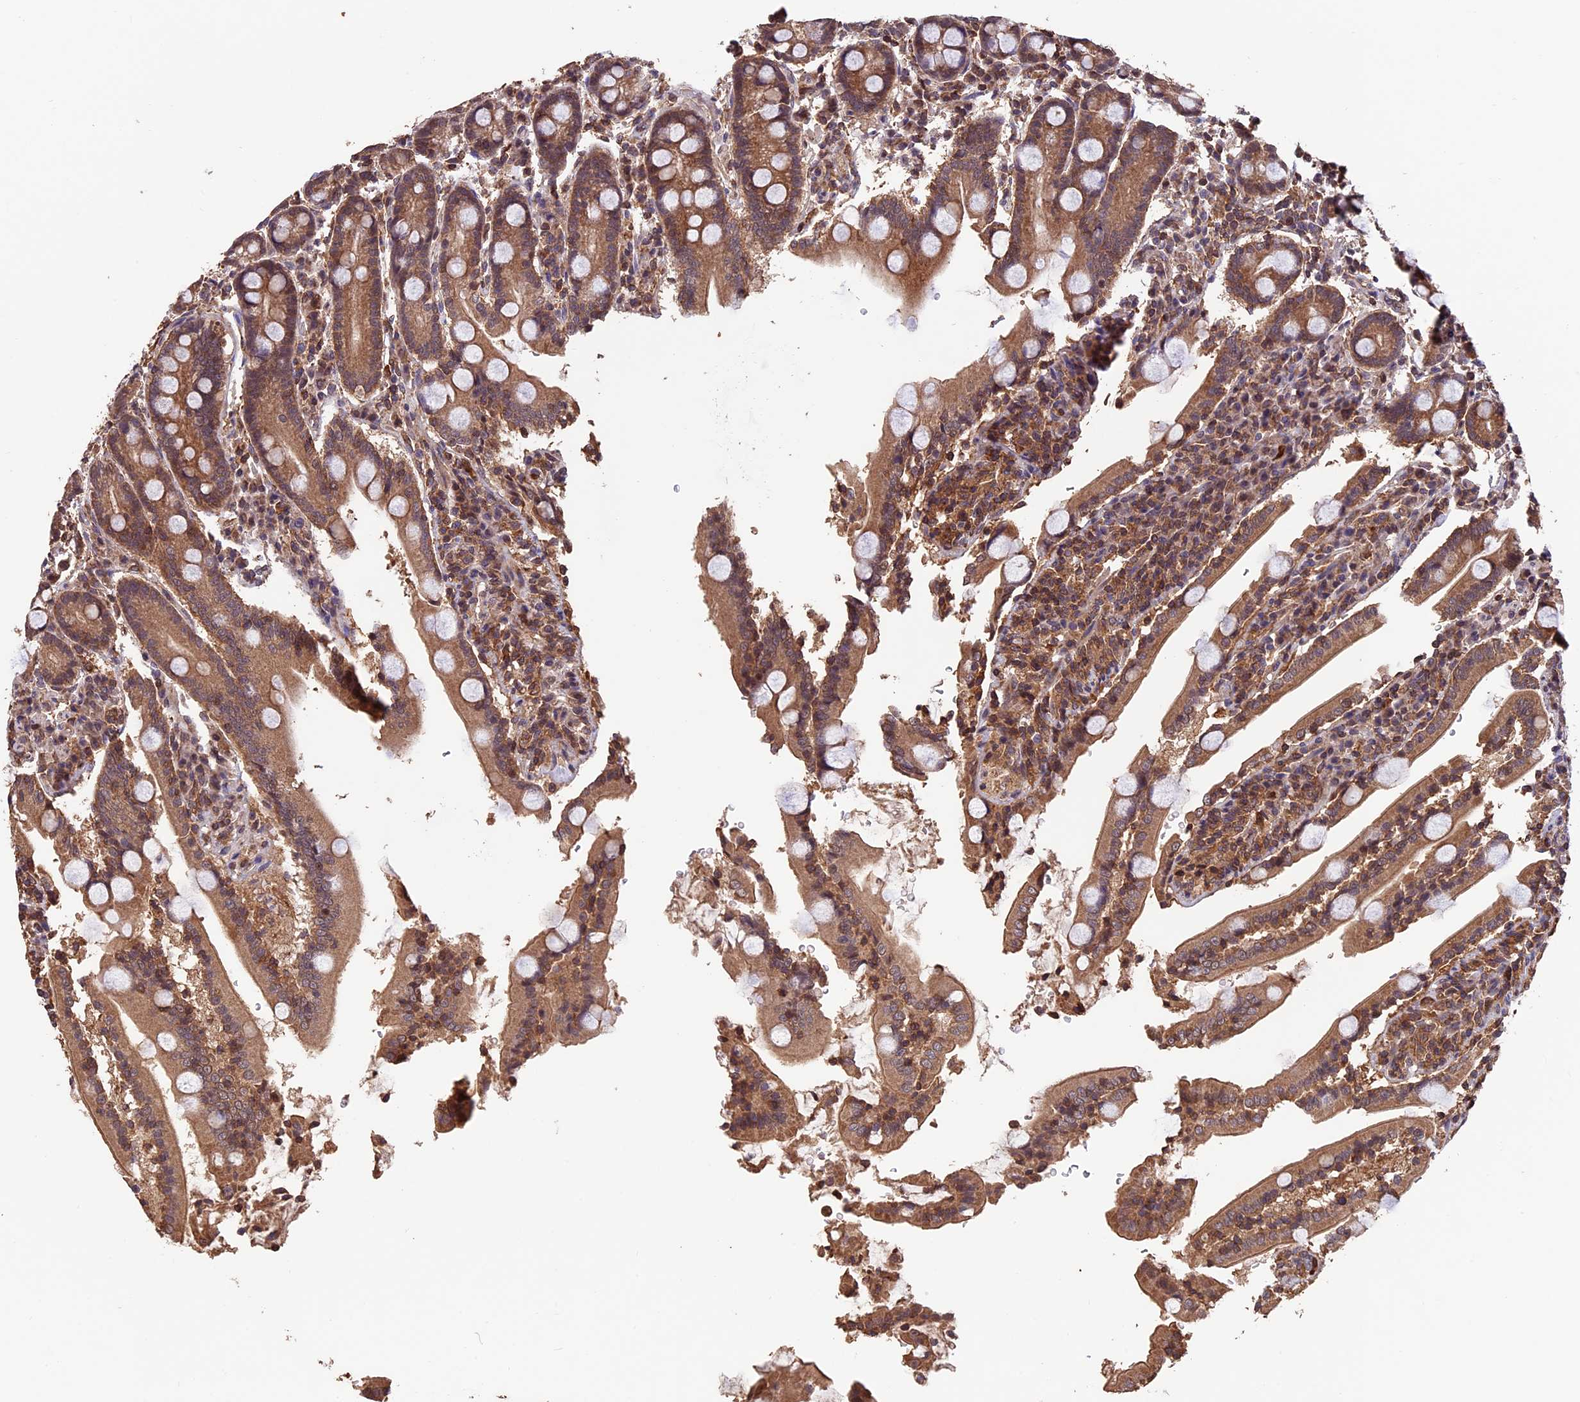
{"staining": {"intensity": "moderate", "quantity": ">75%", "location": "cytoplasmic/membranous"}, "tissue": "duodenum", "cell_type": "Glandular cells", "image_type": "normal", "snomed": [{"axis": "morphology", "description": "Normal tissue, NOS"}, {"axis": "topography", "description": "Duodenum"}], "caption": "Moderate cytoplasmic/membranous protein positivity is seen in about >75% of glandular cells in duodenum. The staining was performed using DAB to visualize the protein expression in brown, while the nuclei were stained in blue with hematoxylin (Magnification: 20x).", "gene": "PKD2L2", "patient": {"sex": "male", "age": 35}}